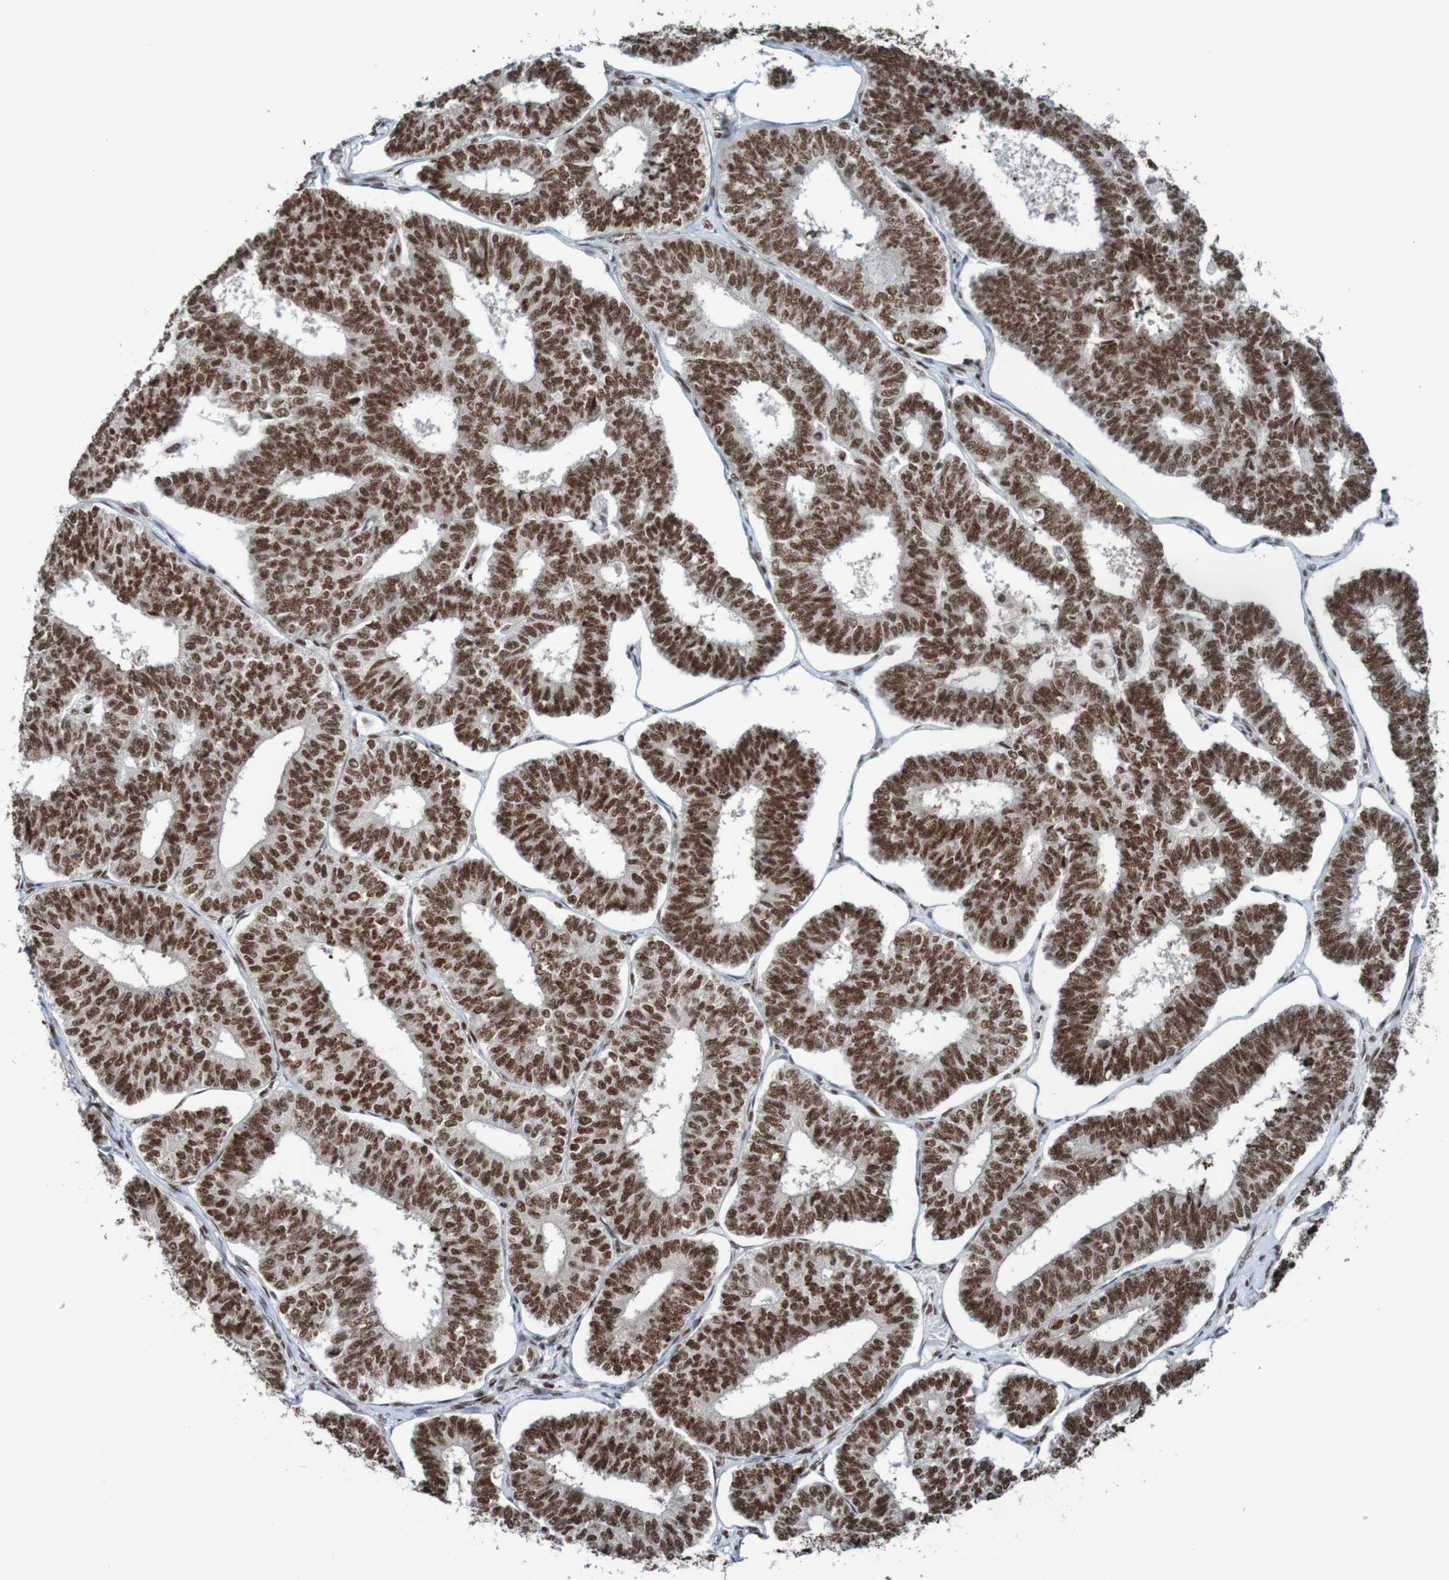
{"staining": {"intensity": "strong", "quantity": ">75%", "location": "nuclear"}, "tissue": "endometrial cancer", "cell_type": "Tumor cells", "image_type": "cancer", "snomed": [{"axis": "morphology", "description": "Adenocarcinoma, NOS"}, {"axis": "topography", "description": "Endometrium"}], "caption": "Endometrial cancer (adenocarcinoma) was stained to show a protein in brown. There is high levels of strong nuclear staining in approximately >75% of tumor cells. (DAB = brown stain, brightfield microscopy at high magnification).", "gene": "CDC5L", "patient": {"sex": "female", "age": 70}}